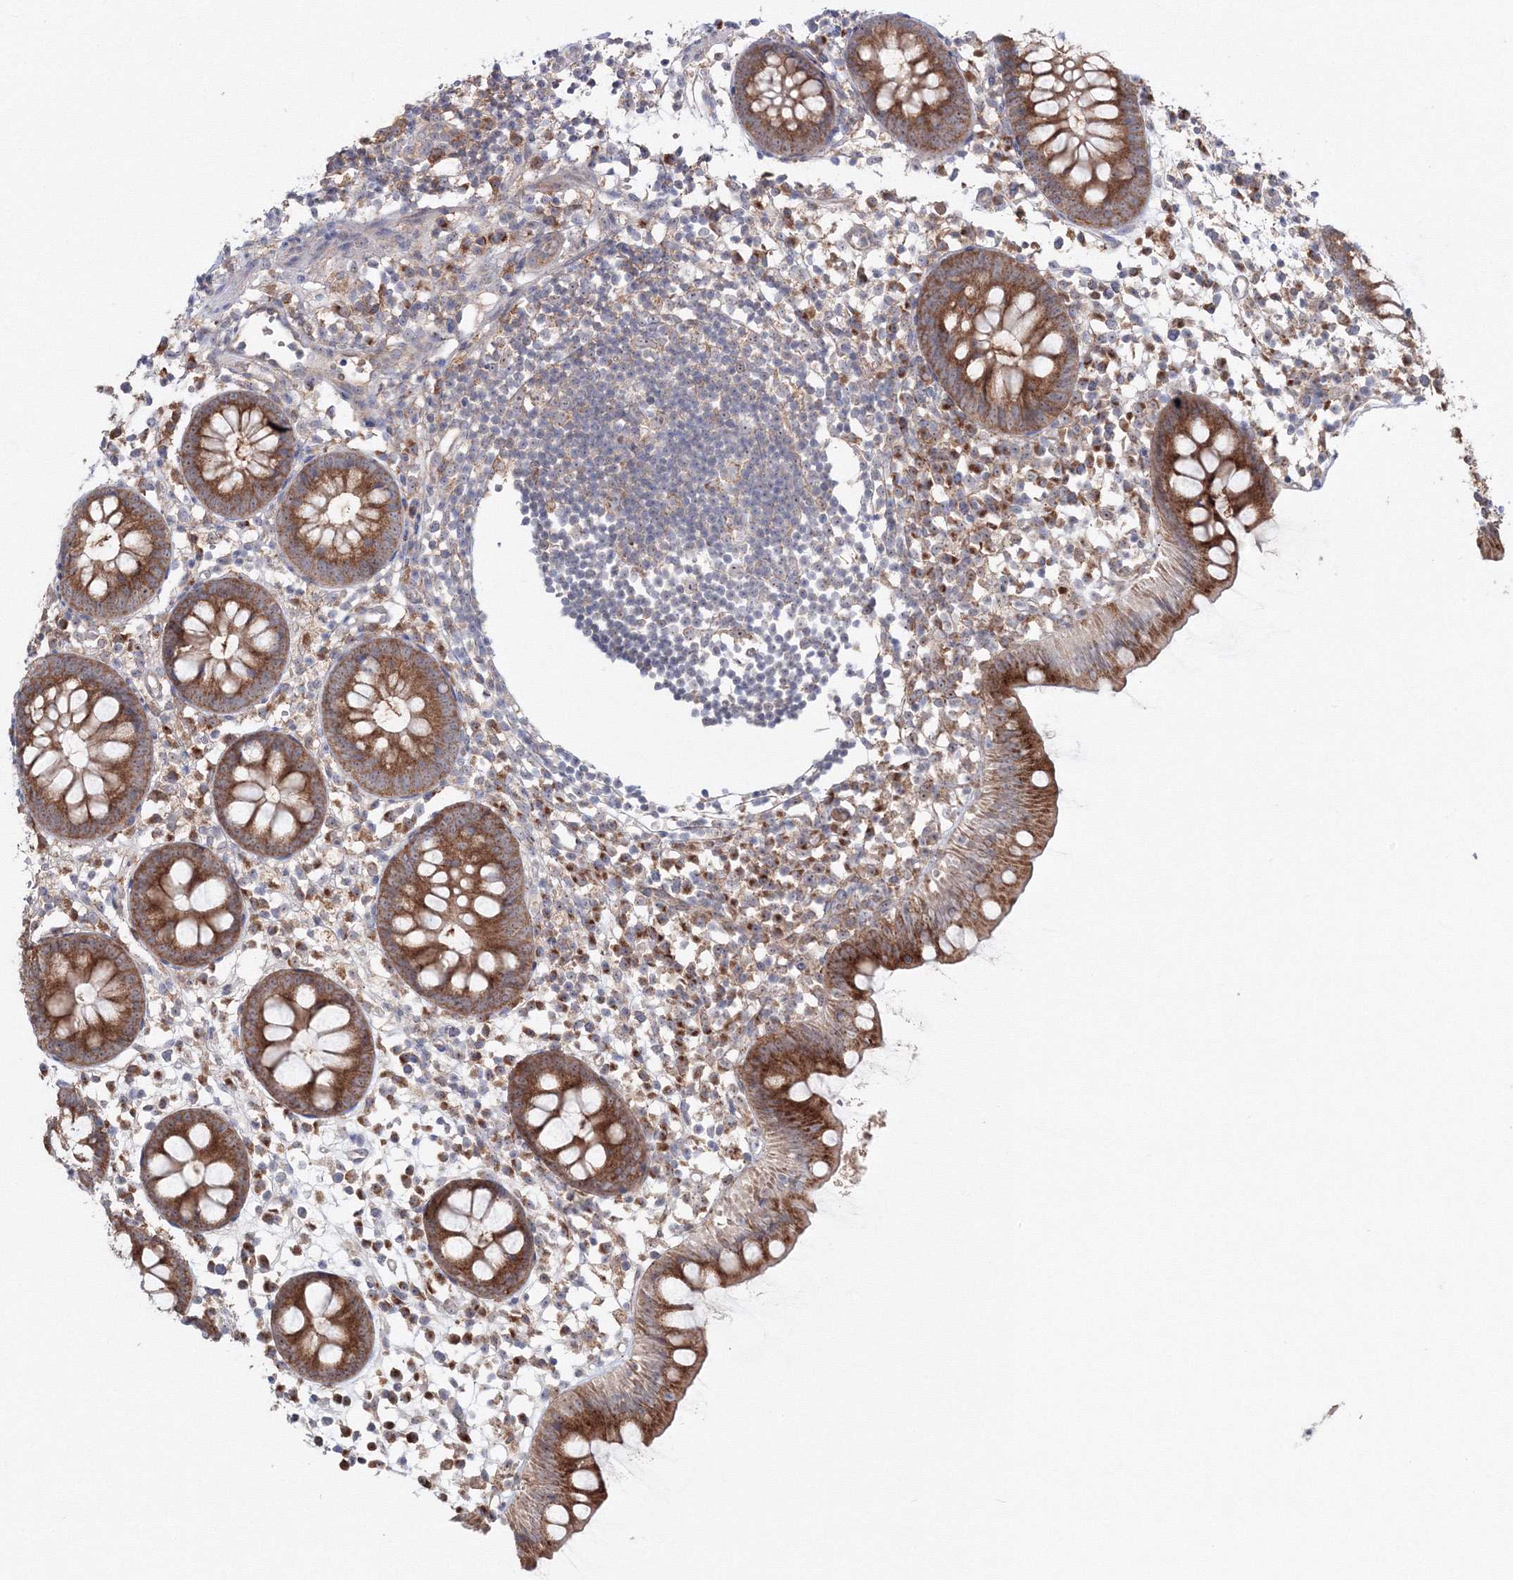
{"staining": {"intensity": "strong", "quantity": ">75%", "location": "cytoplasmic/membranous"}, "tissue": "appendix", "cell_type": "Glandular cells", "image_type": "normal", "snomed": [{"axis": "morphology", "description": "Normal tissue, NOS"}, {"axis": "topography", "description": "Appendix"}], "caption": "The micrograph reveals staining of normal appendix, revealing strong cytoplasmic/membranous protein positivity (brown color) within glandular cells. Using DAB (3,3'-diaminobenzidine) (brown) and hematoxylin (blue) stains, captured at high magnification using brightfield microscopy.", "gene": "PEX13", "patient": {"sex": "female", "age": 20}}